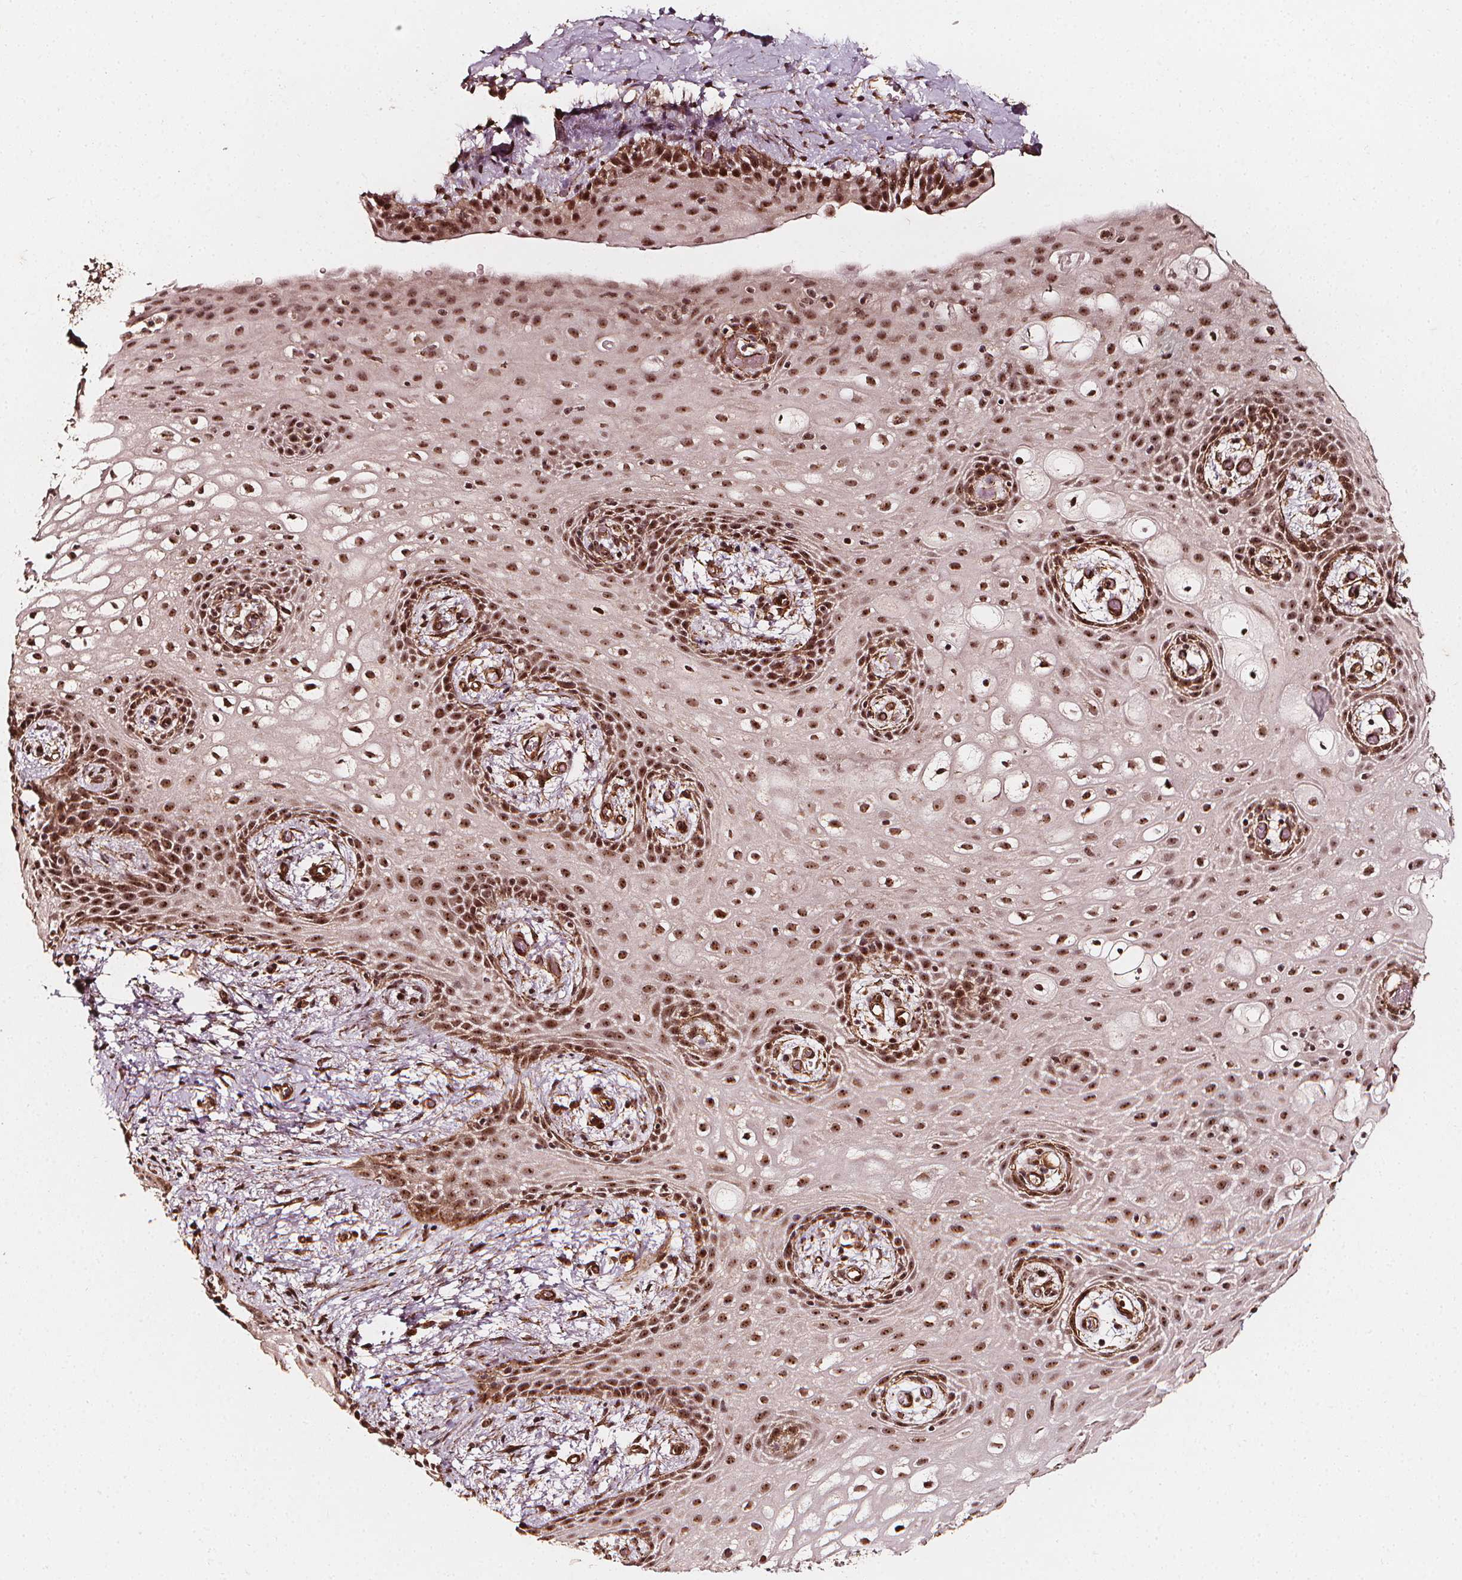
{"staining": {"intensity": "strong", "quantity": ">75%", "location": "nuclear"}, "tissue": "skin", "cell_type": "Epidermal cells", "image_type": "normal", "snomed": [{"axis": "morphology", "description": "Normal tissue, NOS"}, {"axis": "topography", "description": "Anal"}], "caption": "Immunohistochemical staining of benign human skin shows >75% levels of strong nuclear protein positivity in approximately >75% of epidermal cells. (brown staining indicates protein expression, while blue staining denotes nuclei).", "gene": "EXOSC9", "patient": {"sex": "female", "age": 46}}